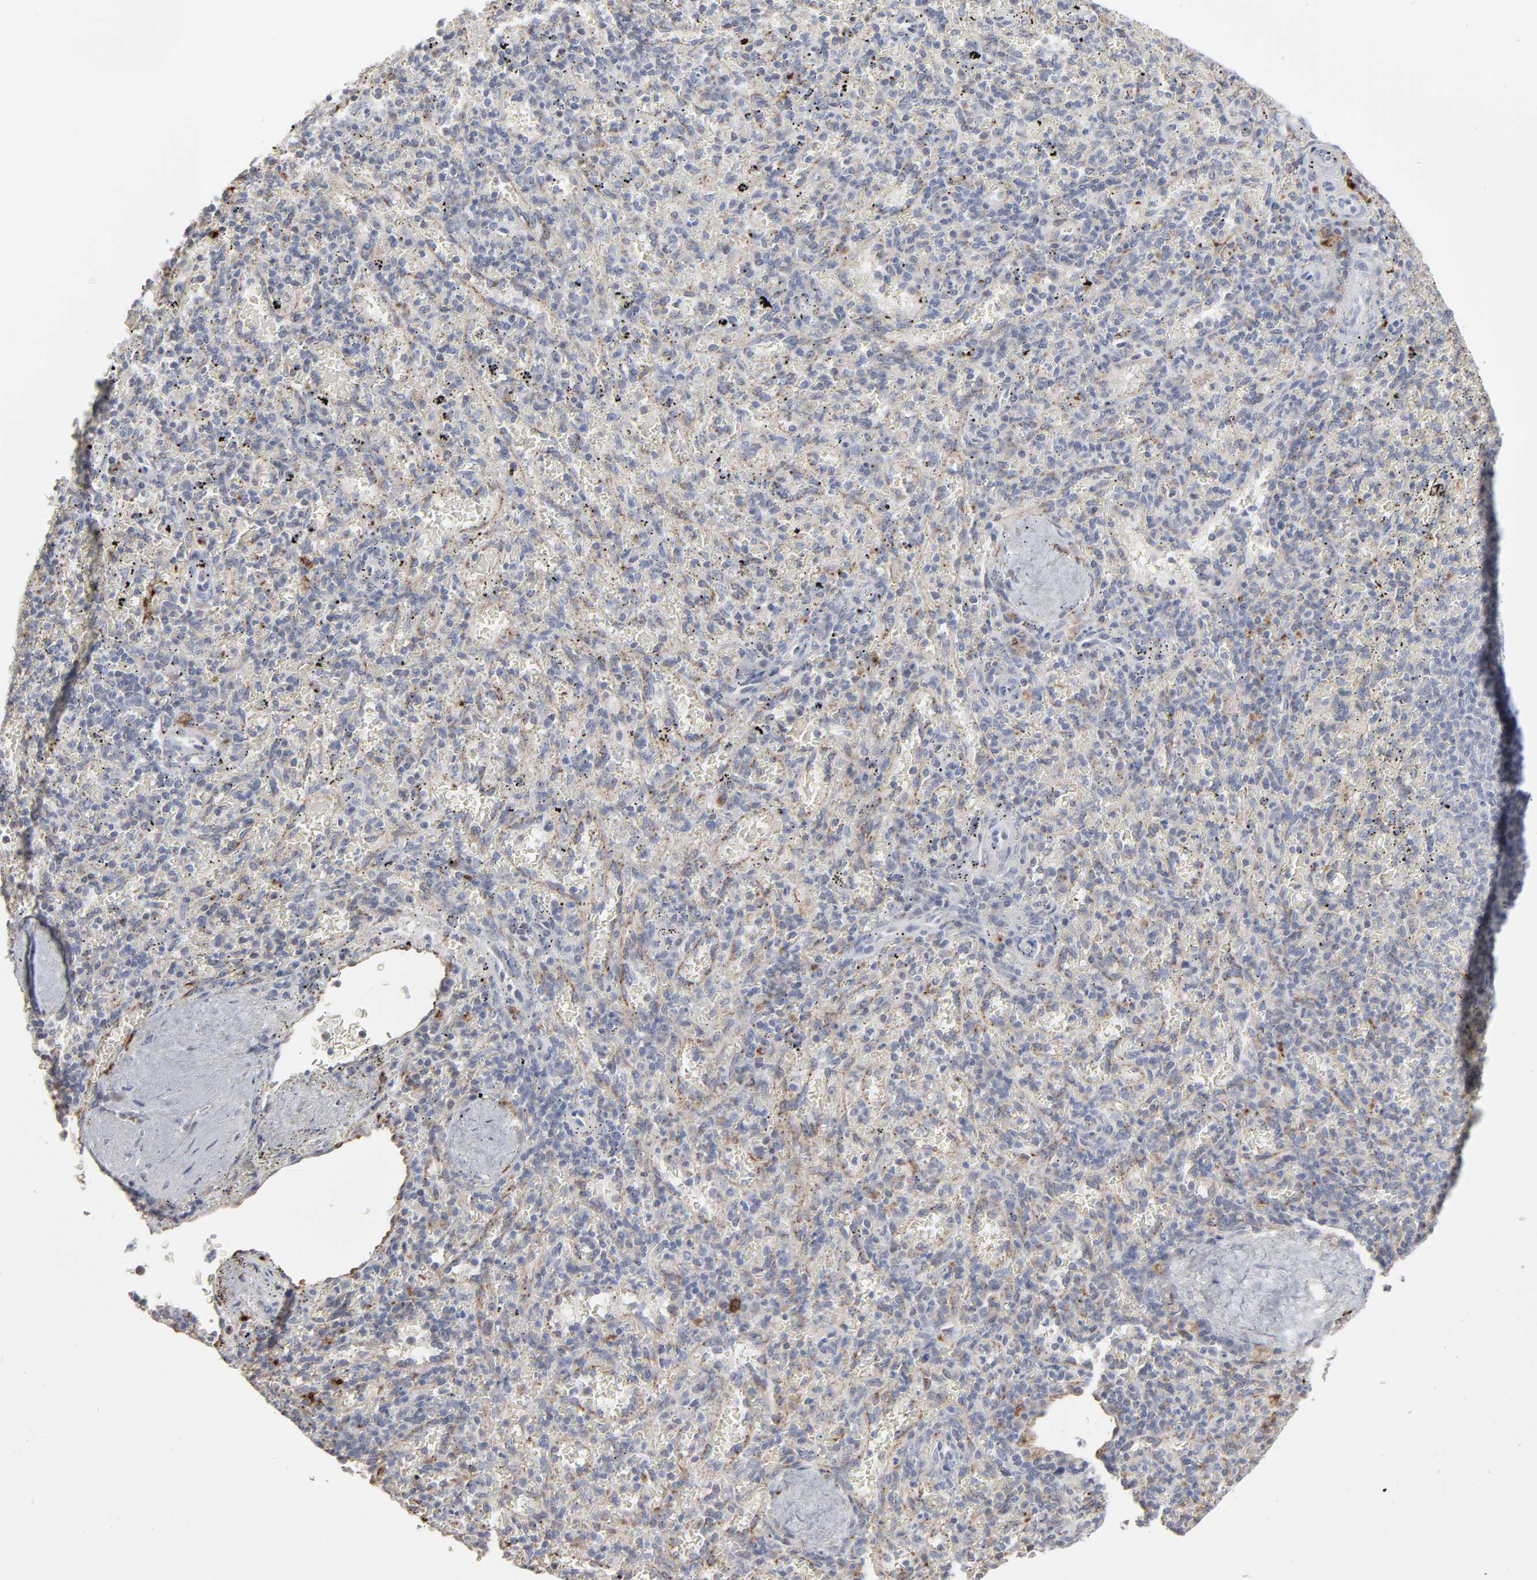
{"staining": {"intensity": "moderate", "quantity": "<25%", "location": "cytoplasmic/membranous"}, "tissue": "spleen", "cell_type": "Cells in red pulp", "image_type": "normal", "snomed": [{"axis": "morphology", "description": "Normal tissue, NOS"}, {"axis": "topography", "description": "Spleen"}], "caption": "This image exhibits normal spleen stained with immunohistochemistry (IHC) to label a protein in brown. The cytoplasmic/membranous of cells in red pulp show moderate positivity for the protein. Nuclei are counter-stained blue.", "gene": "POMT2", "patient": {"sex": "female", "age": 43}}